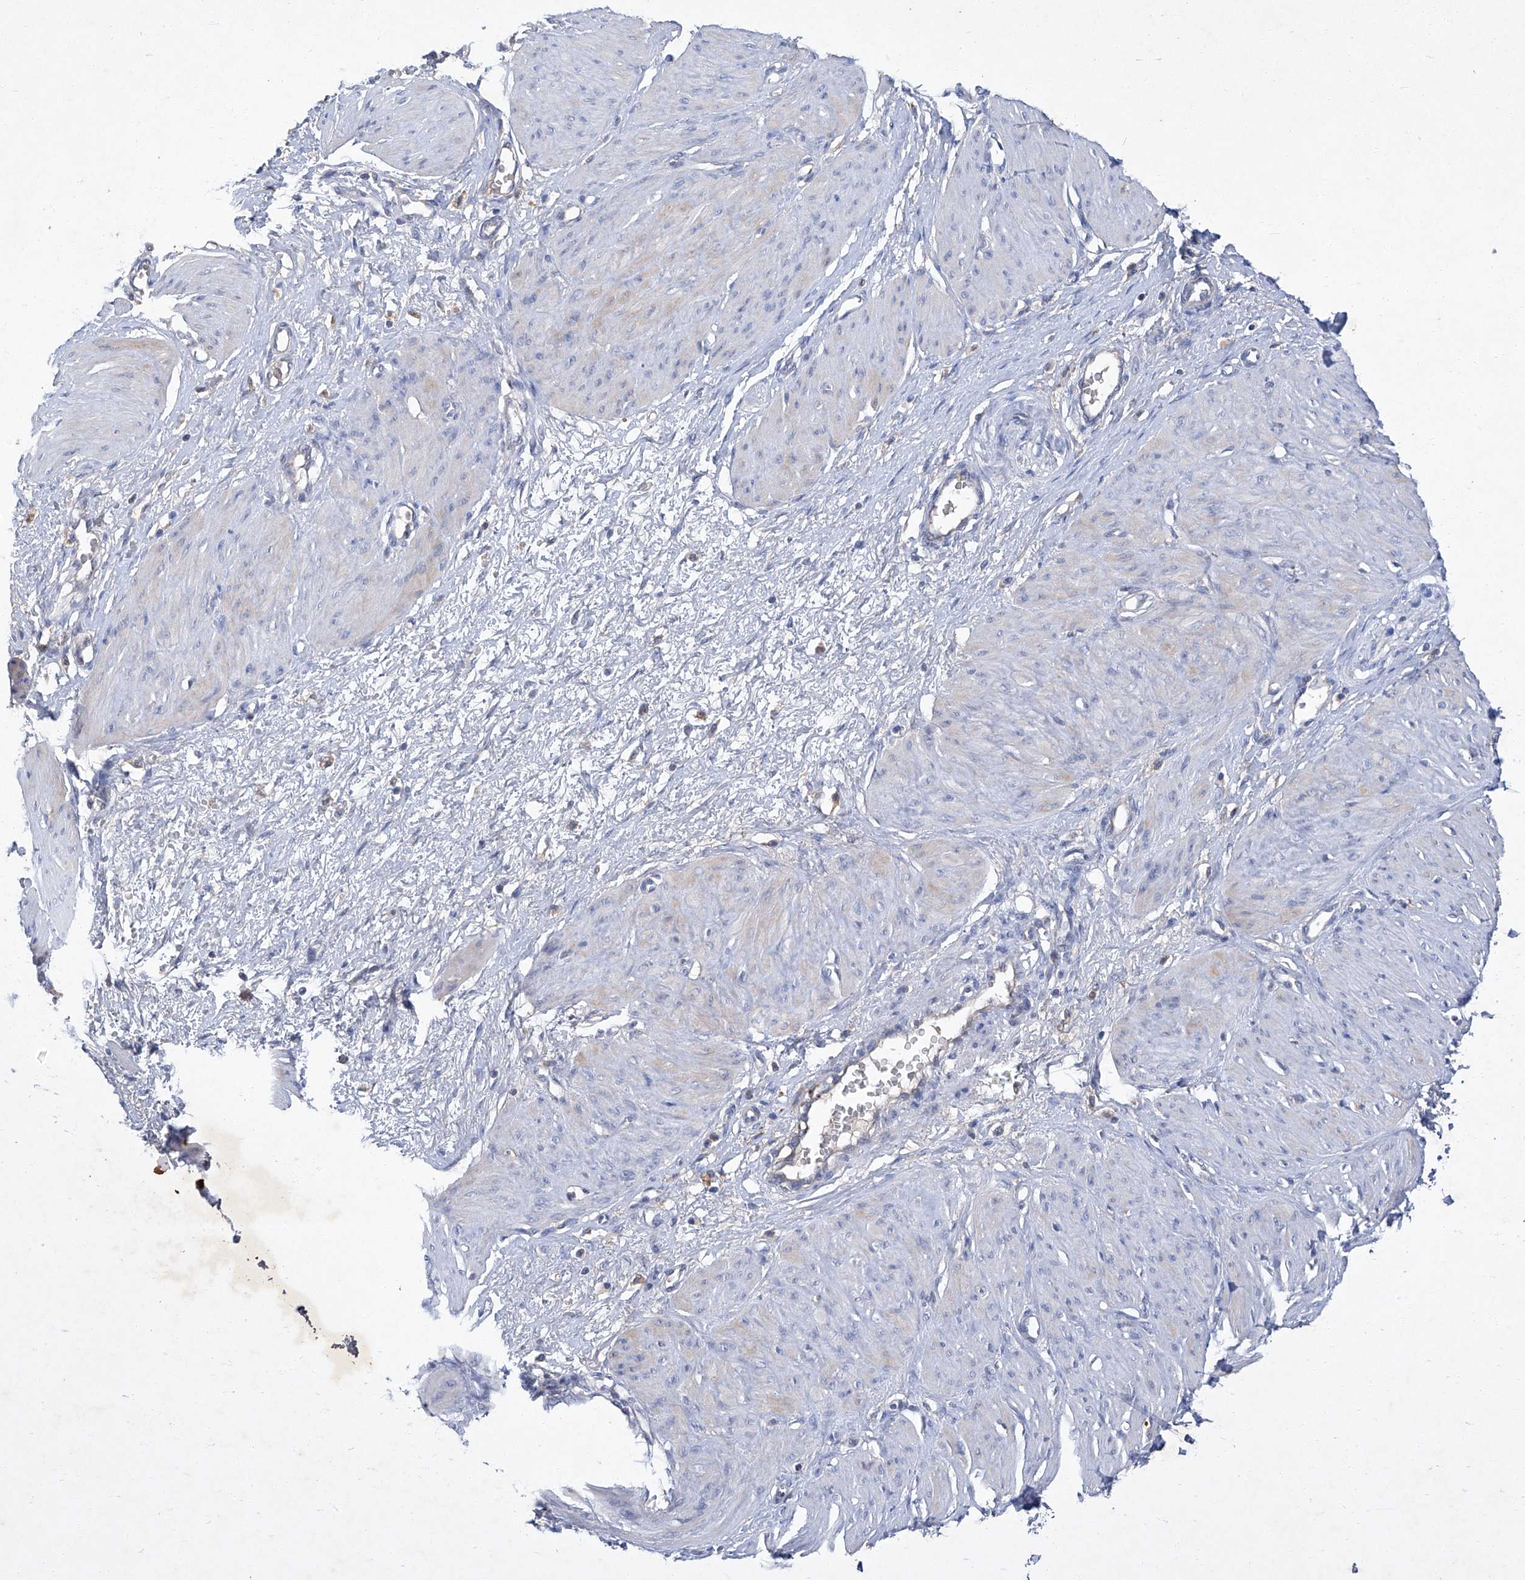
{"staining": {"intensity": "negative", "quantity": "none", "location": "none"}, "tissue": "smooth muscle", "cell_type": "Smooth muscle cells", "image_type": "normal", "snomed": [{"axis": "morphology", "description": "Normal tissue, NOS"}, {"axis": "topography", "description": "Endometrium"}], "caption": "Micrograph shows no significant protein positivity in smooth muscle cells of benign smooth muscle. The staining was performed using DAB (3,3'-diaminobenzidine) to visualize the protein expression in brown, while the nuclei were stained in blue with hematoxylin (Magnification: 20x).", "gene": "SBK2", "patient": {"sex": "female", "age": 33}}